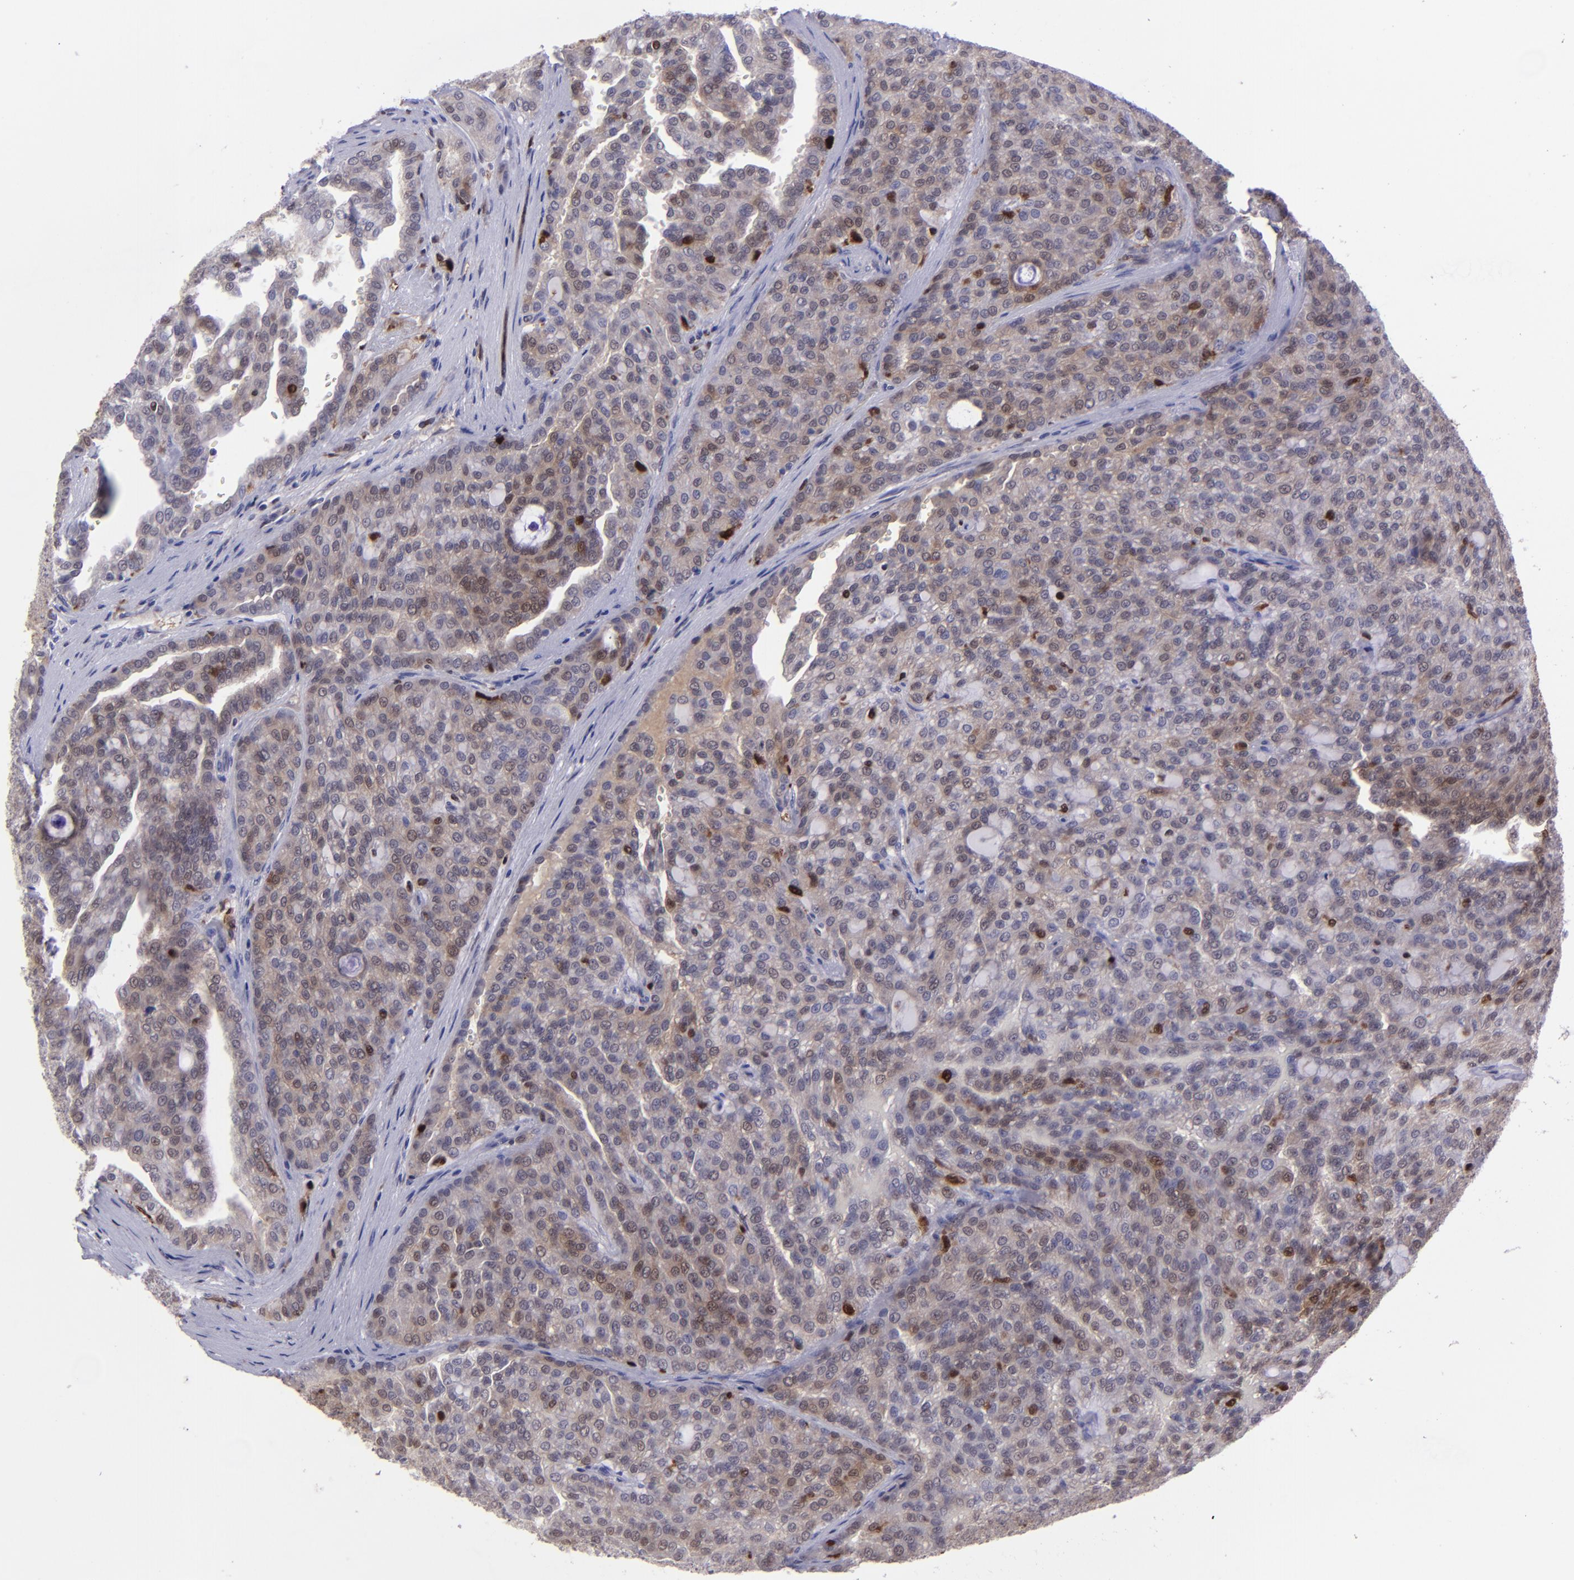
{"staining": {"intensity": "weak", "quantity": ">75%", "location": "cytoplasmic/membranous"}, "tissue": "renal cancer", "cell_type": "Tumor cells", "image_type": "cancer", "snomed": [{"axis": "morphology", "description": "Adenocarcinoma, NOS"}, {"axis": "topography", "description": "Kidney"}], "caption": "Tumor cells reveal low levels of weak cytoplasmic/membranous positivity in about >75% of cells in human adenocarcinoma (renal).", "gene": "TYMP", "patient": {"sex": "male", "age": 63}}